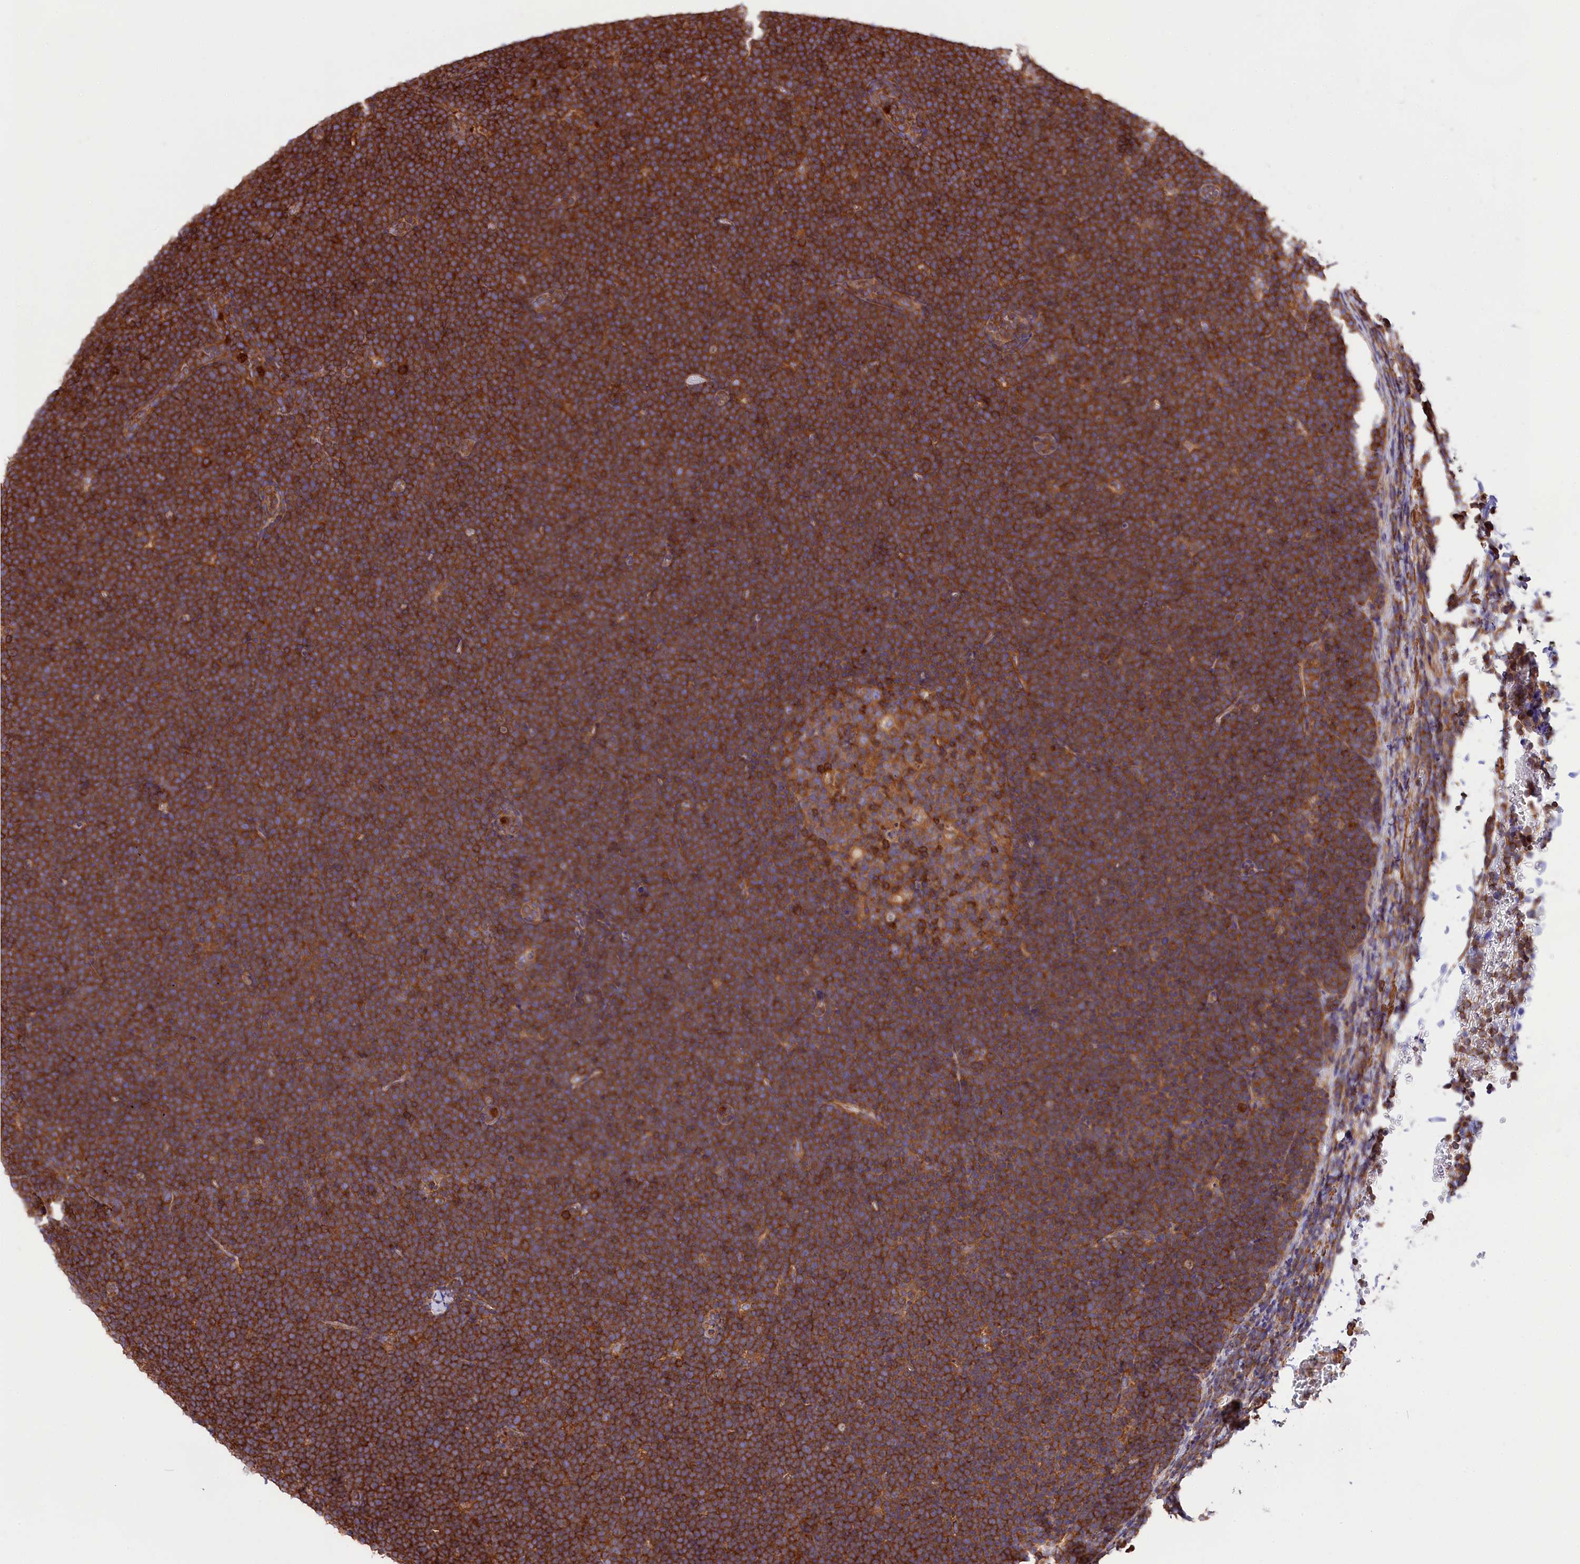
{"staining": {"intensity": "strong", "quantity": ">75%", "location": "cytoplasmic/membranous"}, "tissue": "lymphoma", "cell_type": "Tumor cells", "image_type": "cancer", "snomed": [{"axis": "morphology", "description": "Malignant lymphoma, non-Hodgkin's type, High grade"}, {"axis": "topography", "description": "Lymph node"}], "caption": "DAB immunohistochemical staining of high-grade malignant lymphoma, non-Hodgkin's type reveals strong cytoplasmic/membranous protein positivity in about >75% of tumor cells.", "gene": "GYS1", "patient": {"sex": "male", "age": 13}}